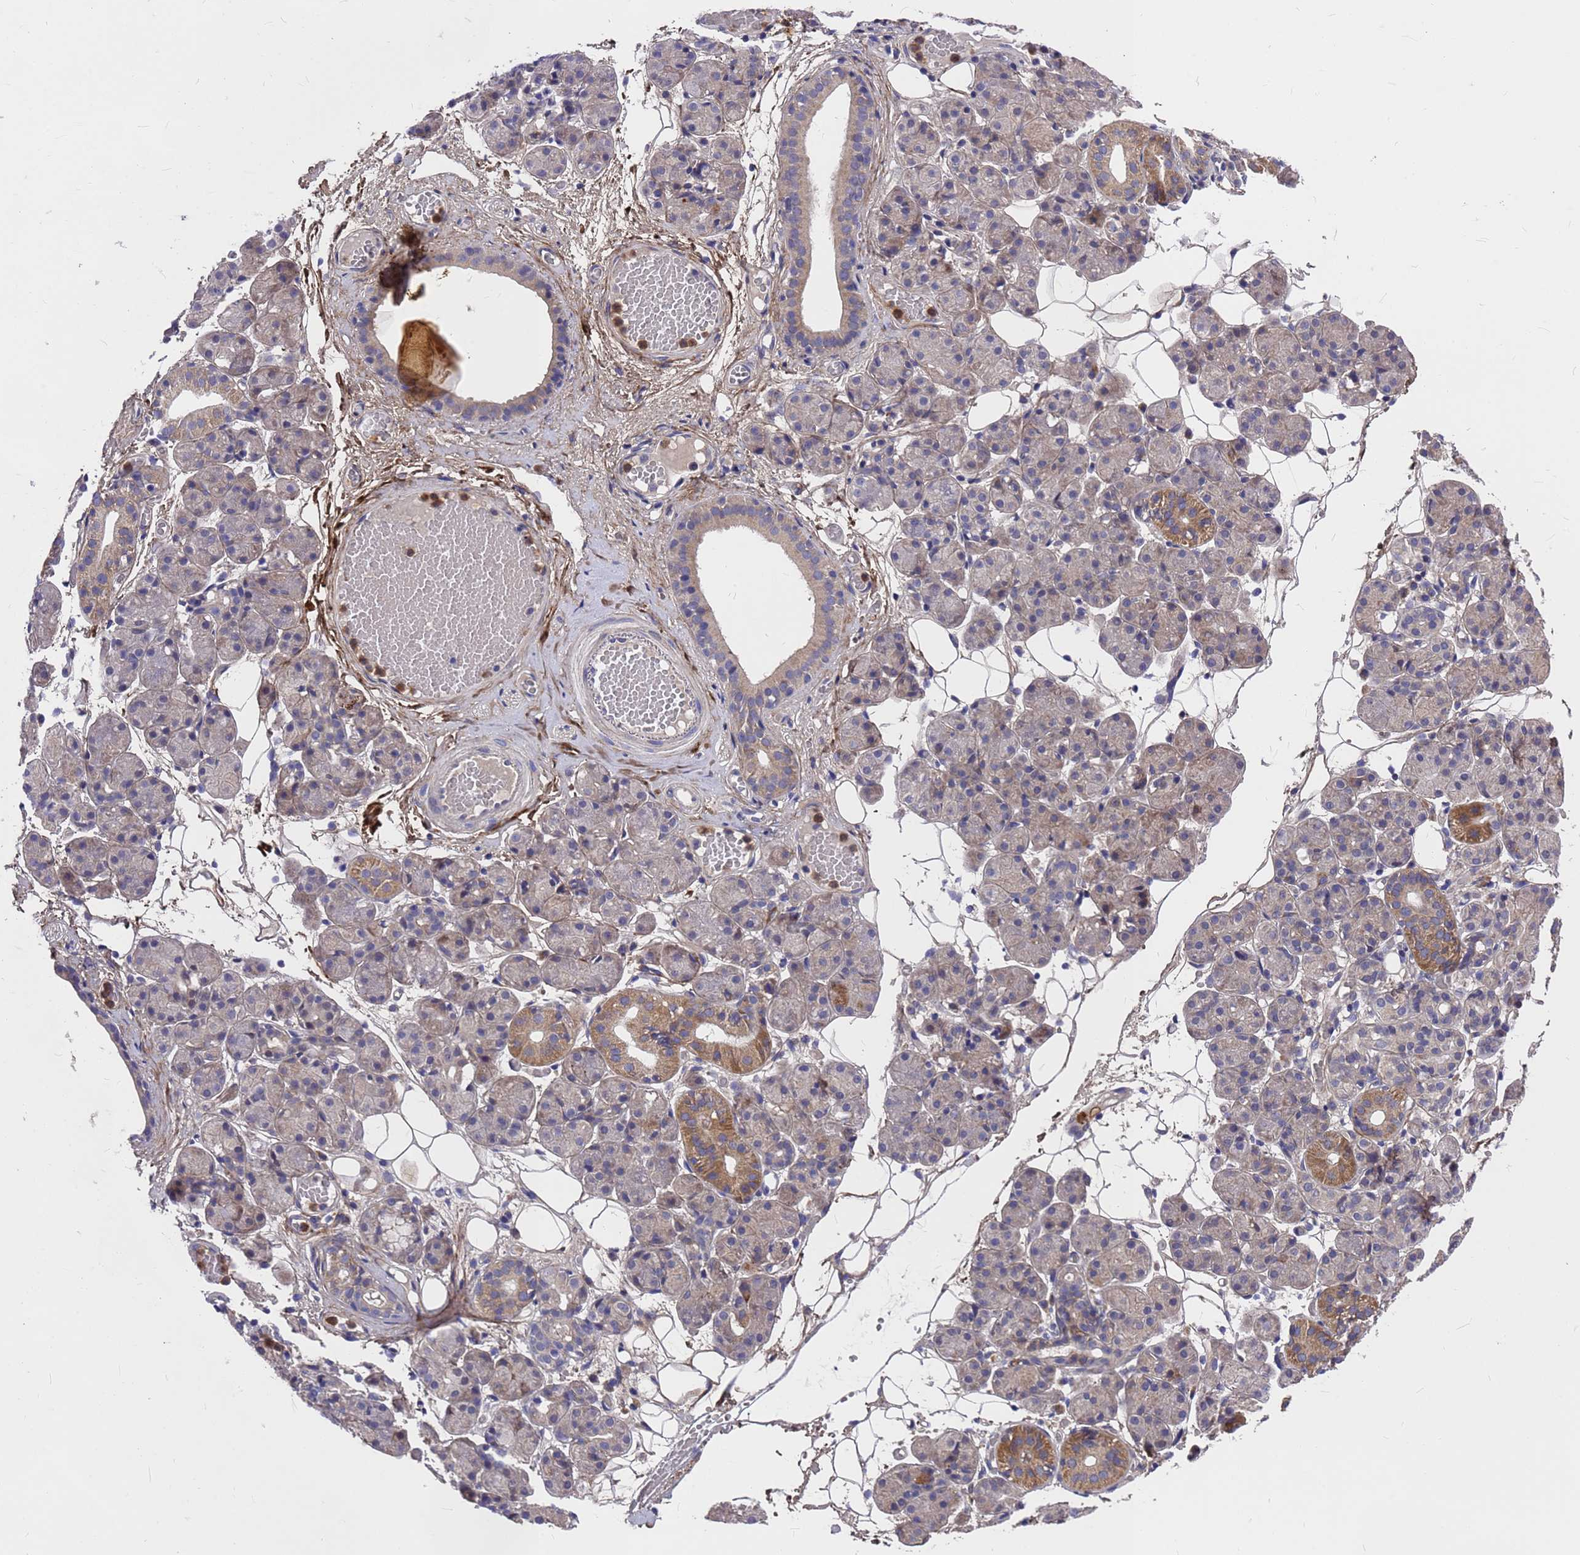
{"staining": {"intensity": "moderate", "quantity": "<25%", "location": "cytoplasmic/membranous"}, "tissue": "salivary gland", "cell_type": "Glandular cells", "image_type": "normal", "snomed": [{"axis": "morphology", "description": "Normal tissue, NOS"}, {"axis": "topography", "description": "Salivary gland"}], "caption": "Immunohistochemistry (IHC) (DAB (3,3'-diaminobenzidine)) staining of benign salivary gland demonstrates moderate cytoplasmic/membranous protein staining in about <25% of glandular cells. The staining is performed using DAB brown chromogen to label protein expression. The nuclei are counter-stained blue using hematoxylin.", "gene": "ZNF717", "patient": {"sex": "male", "age": 63}}